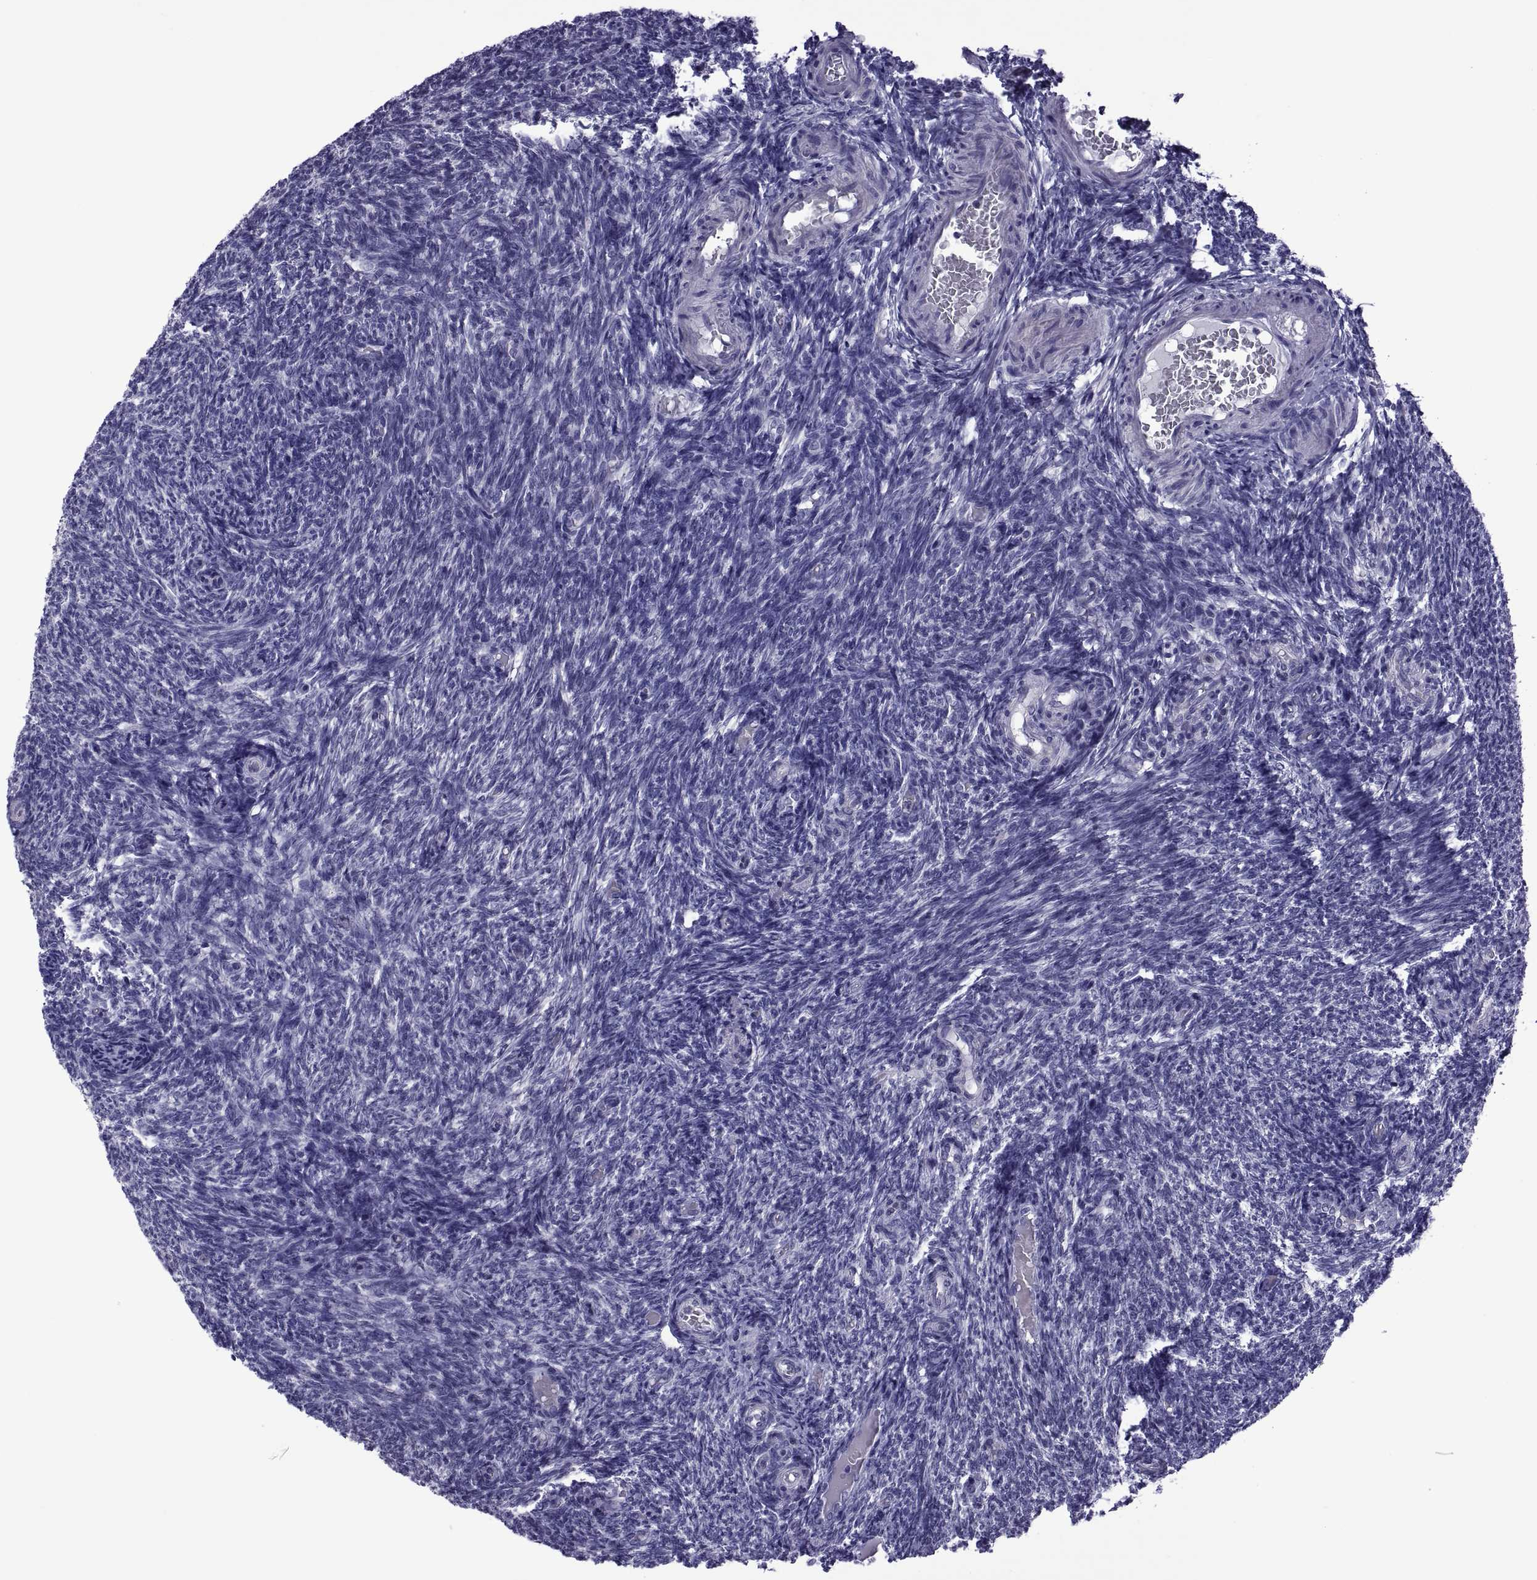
{"staining": {"intensity": "negative", "quantity": "none", "location": "none"}, "tissue": "ovary", "cell_type": "Ovarian stroma cells", "image_type": "normal", "snomed": [{"axis": "morphology", "description": "Normal tissue, NOS"}, {"axis": "topography", "description": "Ovary"}], "caption": "Immunohistochemistry (IHC) histopathology image of normal ovary stained for a protein (brown), which demonstrates no positivity in ovarian stroma cells. Brightfield microscopy of immunohistochemistry (IHC) stained with DAB (3,3'-diaminobenzidine) (brown) and hematoxylin (blue), captured at high magnification.", "gene": "LCN9", "patient": {"sex": "female", "age": 39}}